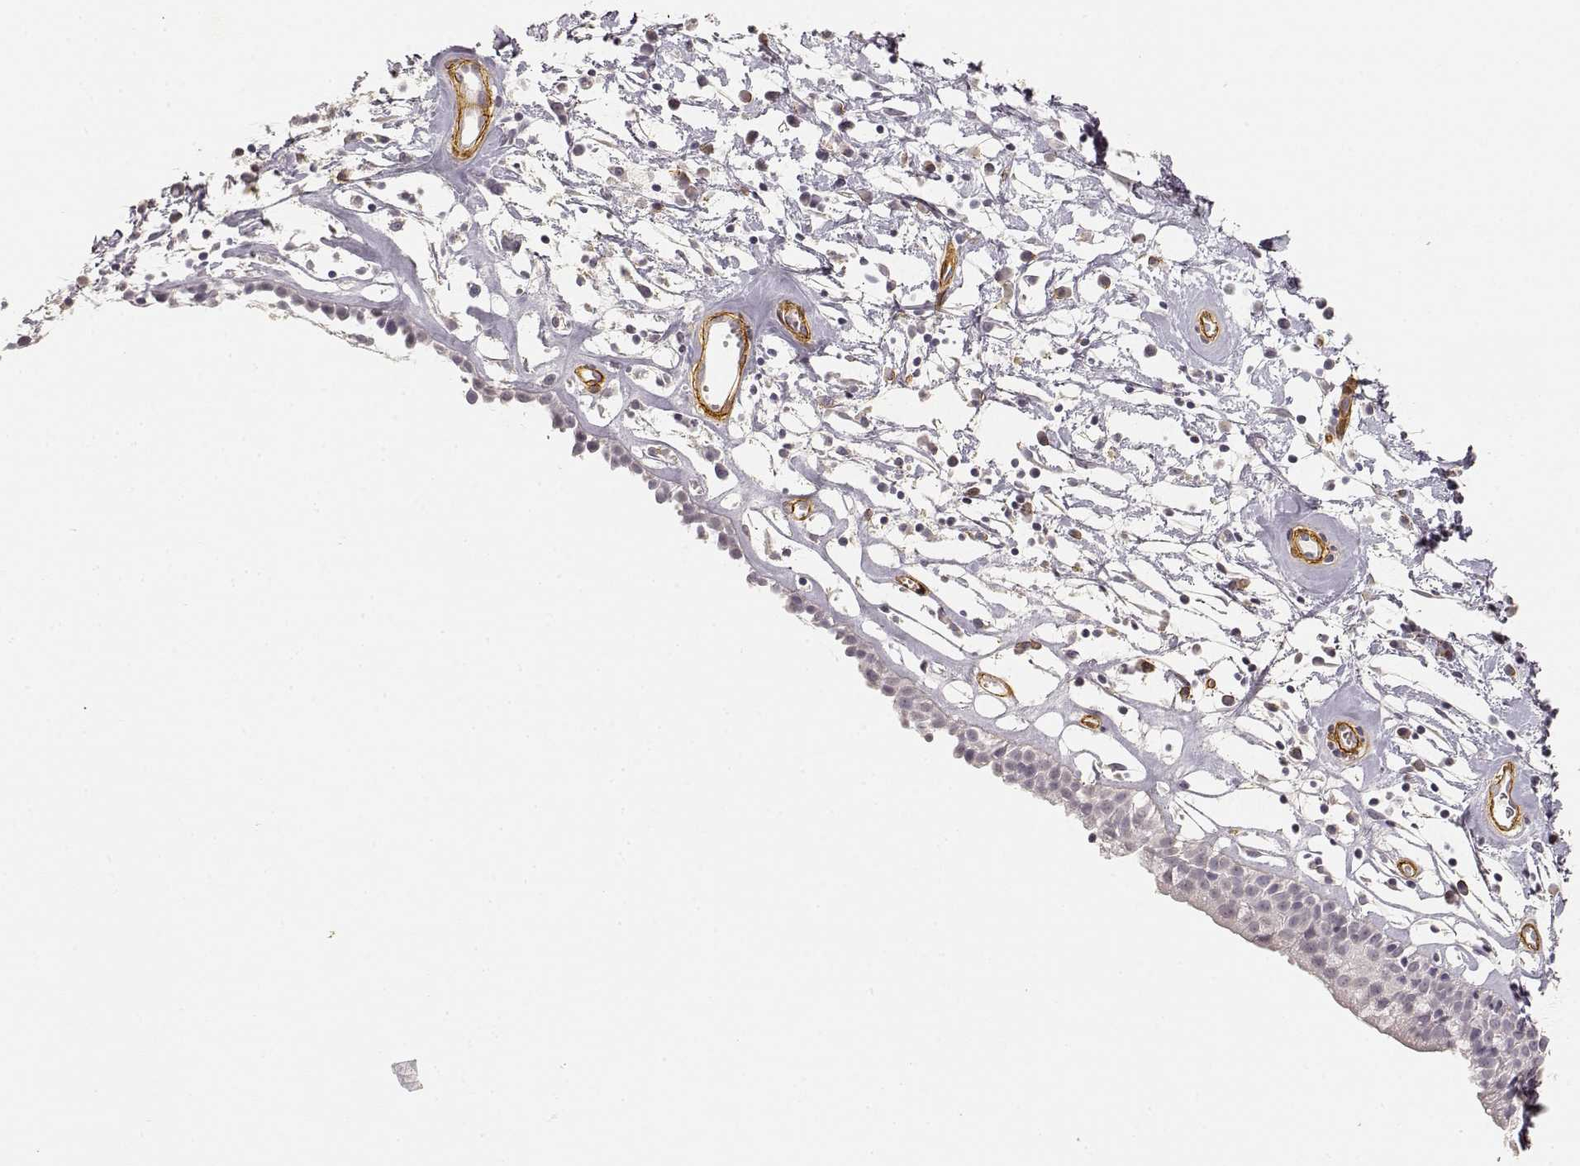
{"staining": {"intensity": "negative", "quantity": "none", "location": "none"}, "tissue": "nasopharynx", "cell_type": "Respiratory epithelial cells", "image_type": "normal", "snomed": [{"axis": "morphology", "description": "Normal tissue, NOS"}, {"axis": "topography", "description": "Nasopharynx"}], "caption": "The IHC micrograph has no significant staining in respiratory epithelial cells of nasopharynx.", "gene": "LAMA4", "patient": {"sex": "male", "age": 77}}